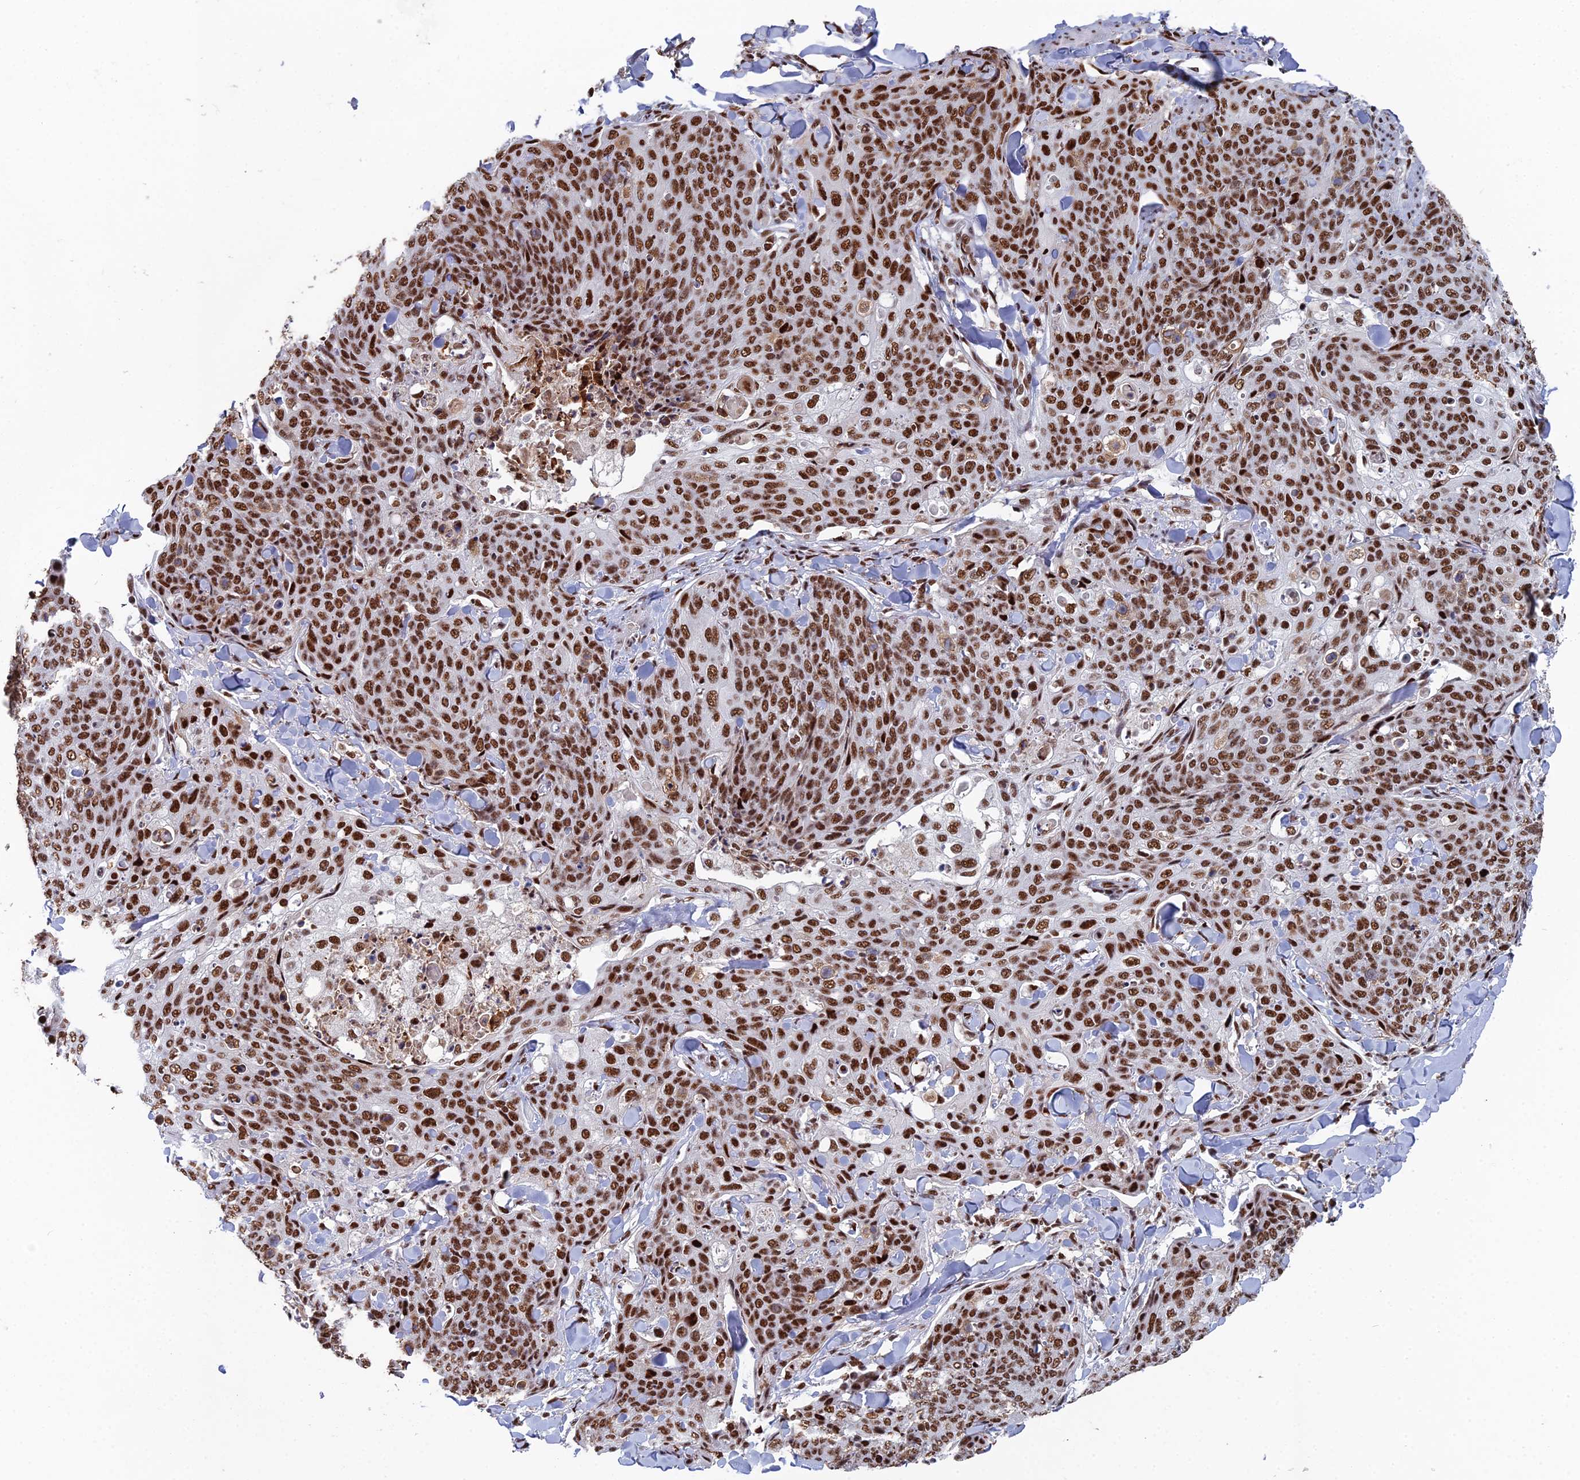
{"staining": {"intensity": "strong", "quantity": ">75%", "location": "nuclear"}, "tissue": "skin cancer", "cell_type": "Tumor cells", "image_type": "cancer", "snomed": [{"axis": "morphology", "description": "Squamous cell carcinoma, NOS"}, {"axis": "topography", "description": "Skin"}, {"axis": "topography", "description": "Vulva"}], "caption": "Protein expression analysis of skin squamous cell carcinoma displays strong nuclear positivity in about >75% of tumor cells.", "gene": "SF3B3", "patient": {"sex": "female", "age": 85}}